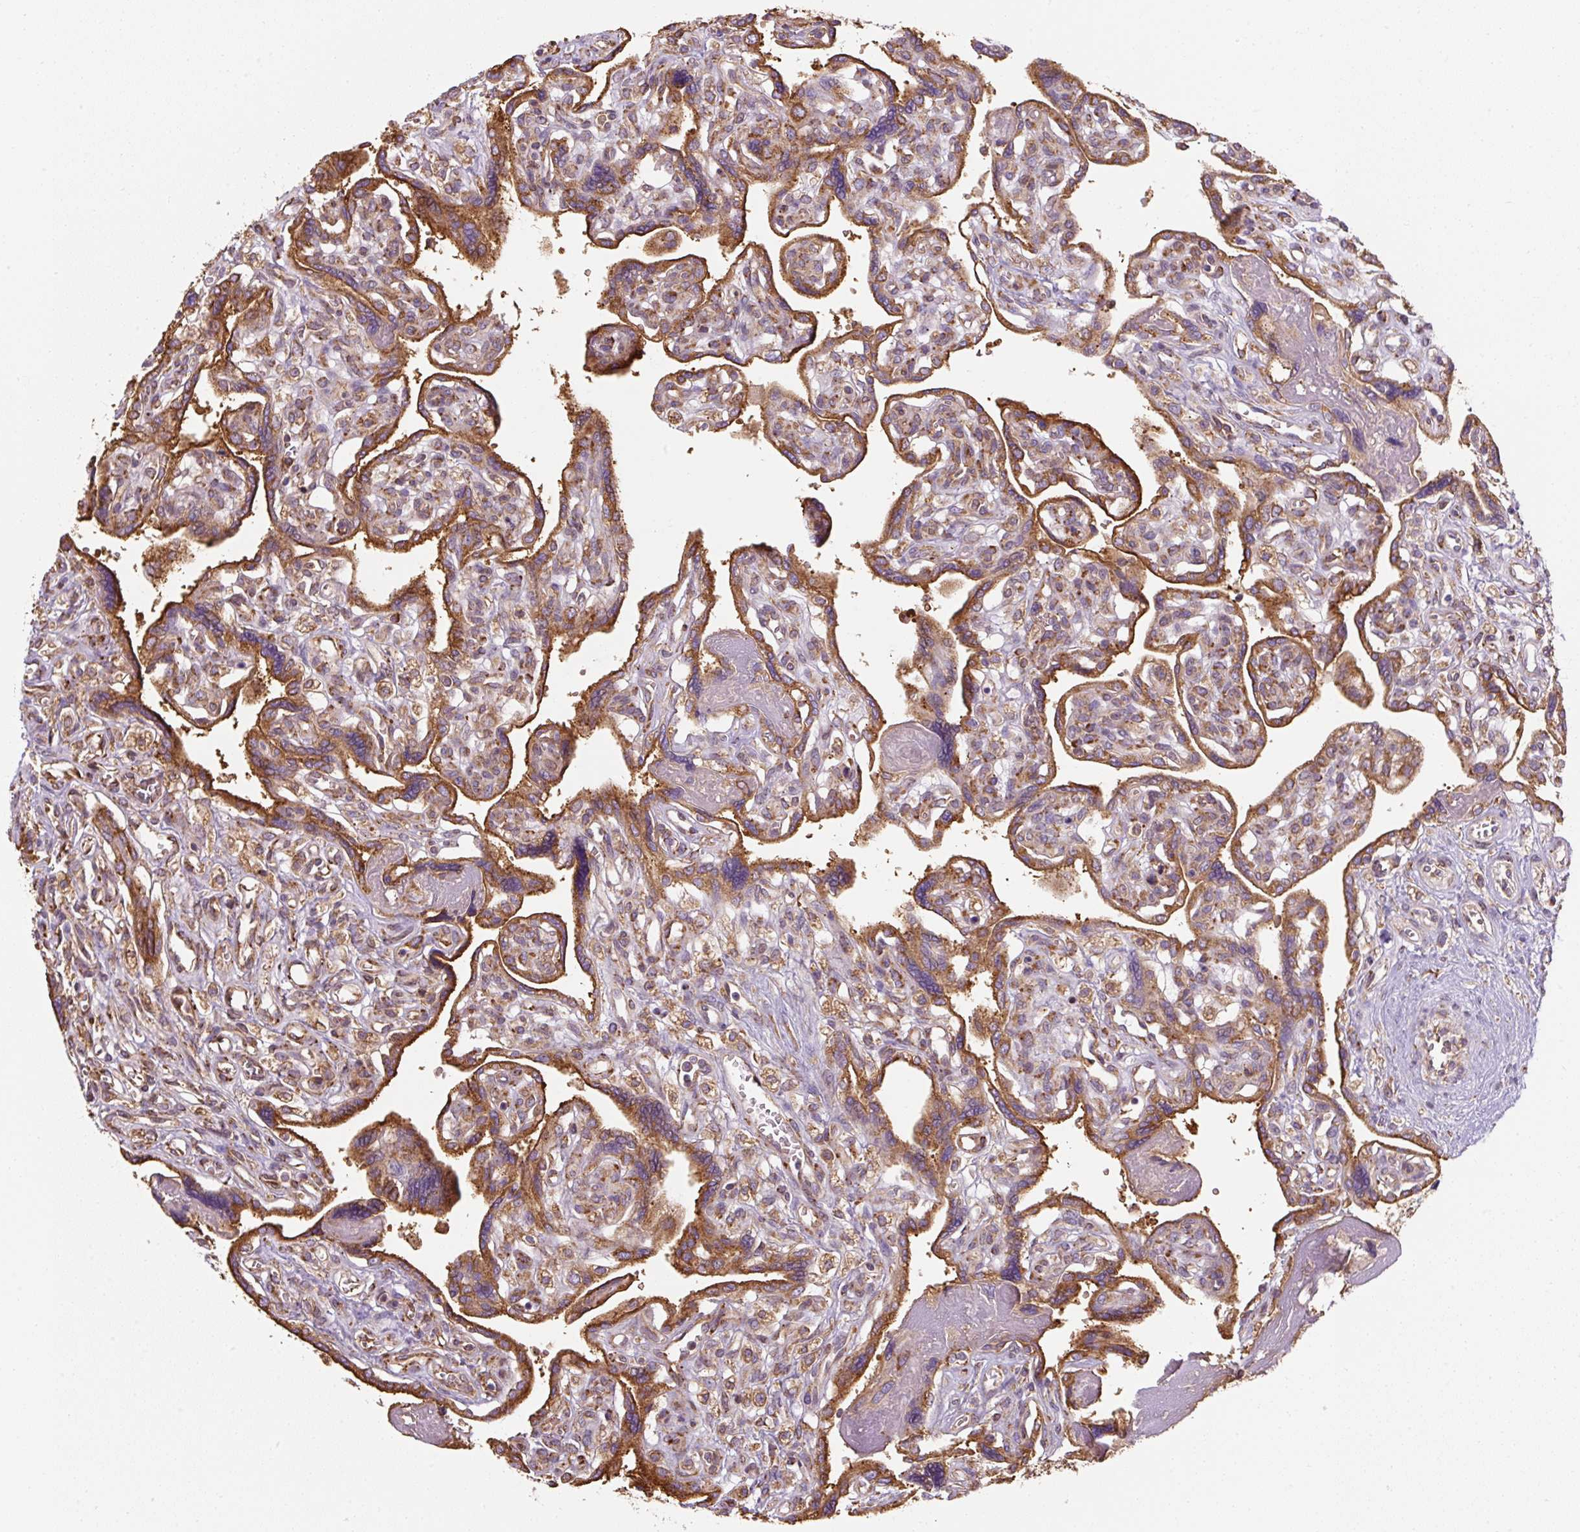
{"staining": {"intensity": "strong", "quantity": ">75%", "location": "cytoplasmic/membranous"}, "tissue": "placenta", "cell_type": "Decidual cells", "image_type": "normal", "snomed": [{"axis": "morphology", "description": "Normal tissue, NOS"}, {"axis": "topography", "description": "Placenta"}], "caption": "Strong cytoplasmic/membranous expression for a protein is identified in approximately >75% of decidual cells of unremarkable placenta using immunohistochemistry.", "gene": "PRKCSH", "patient": {"sex": "female", "age": 39}}